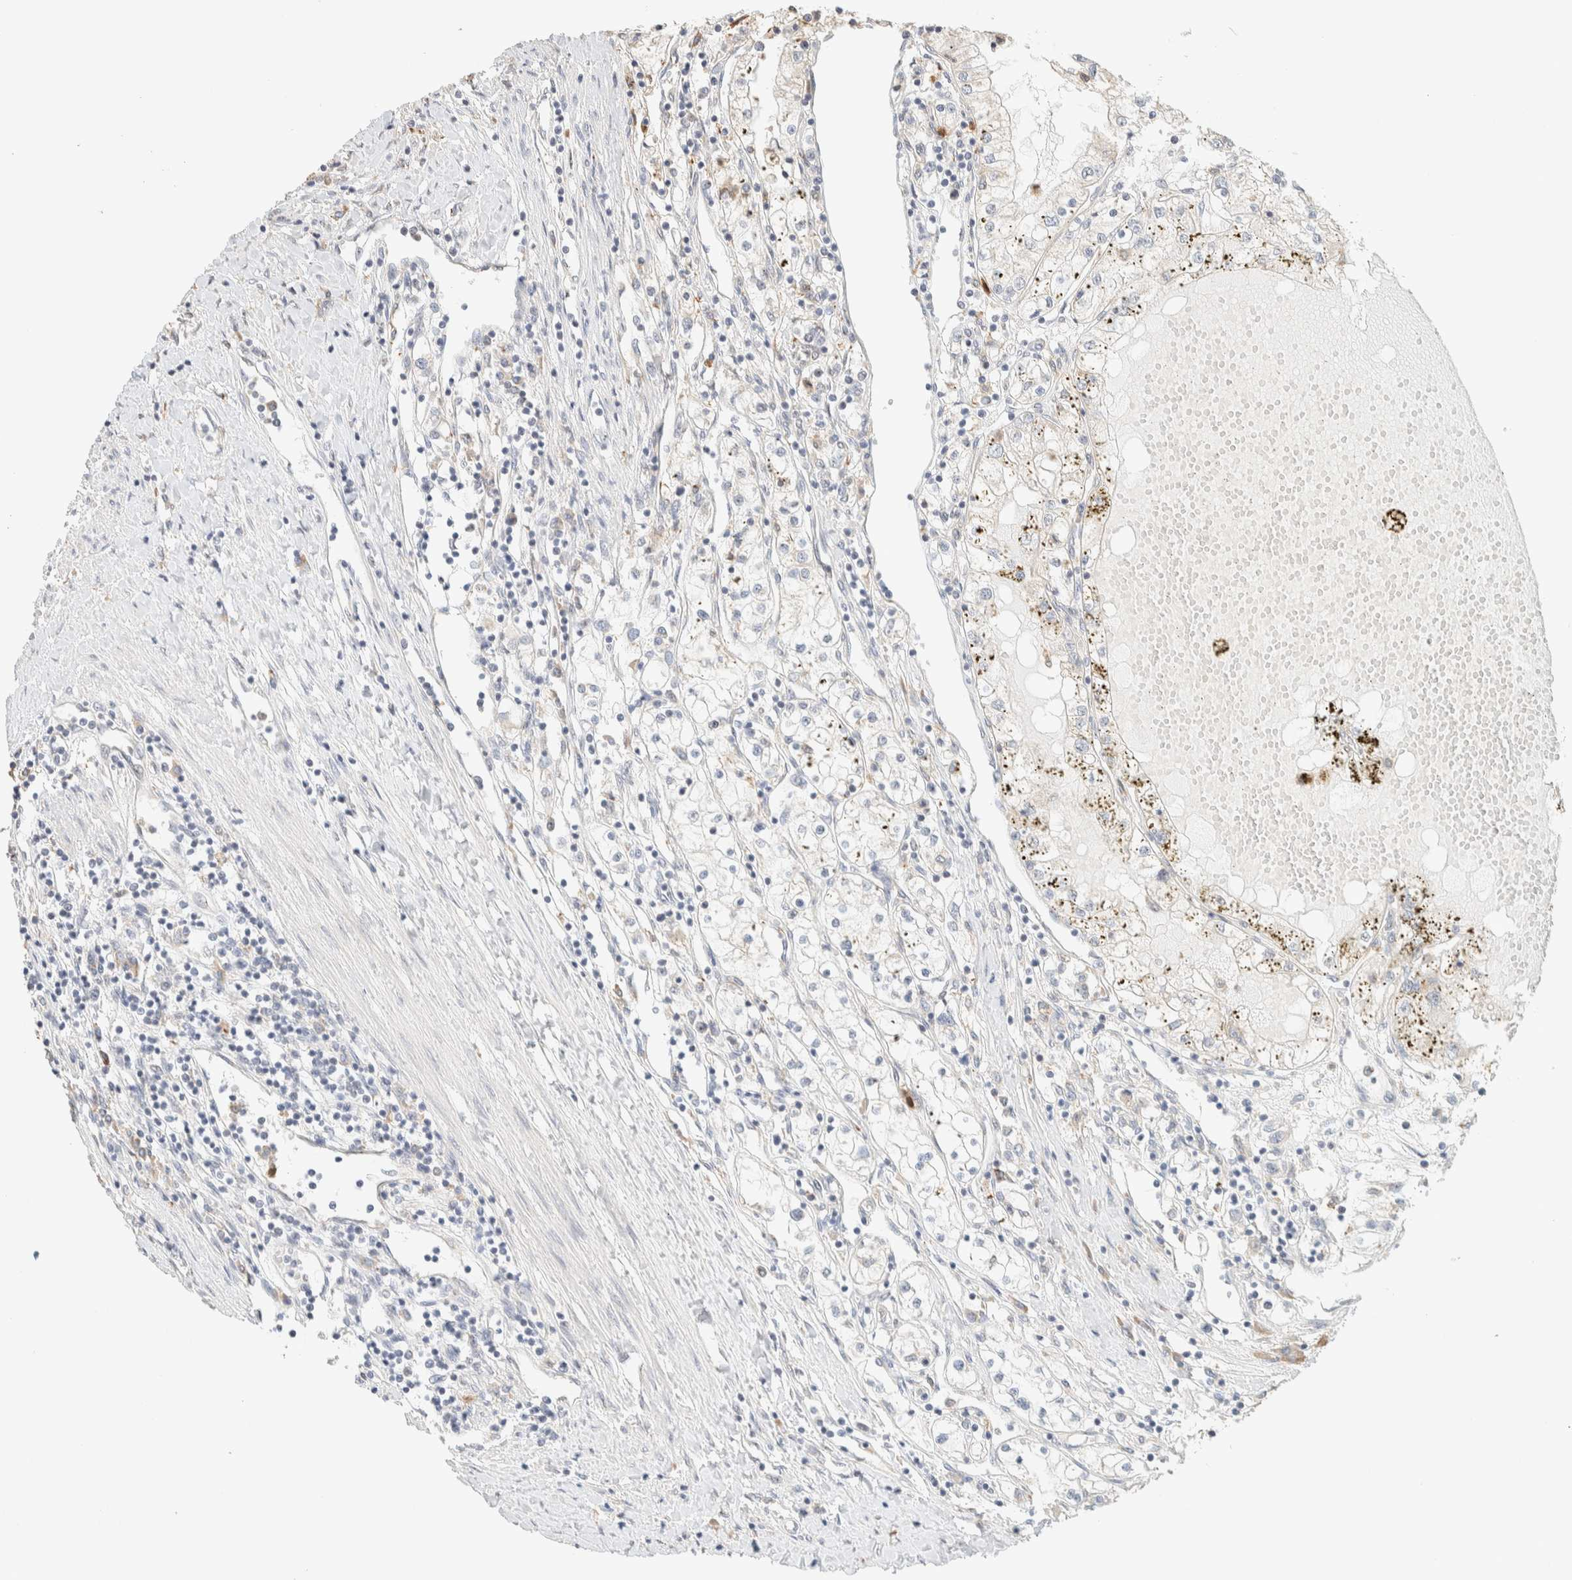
{"staining": {"intensity": "negative", "quantity": "none", "location": "none"}, "tissue": "renal cancer", "cell_type": "Tumor cells", "image_type": "cancer", "snomed": [{"axis": "morphology", "description": "Adenocarcinoma, NOS"}, {"axis": "topography", "description": "Kidney"}], "caption": "Renal cancer (adenocarcinoma) was stained to show a protein in brown. There is no significant staining in tumor cells.", "gene": "TTC3", "patient": {"sex": "male", "age": 68}}